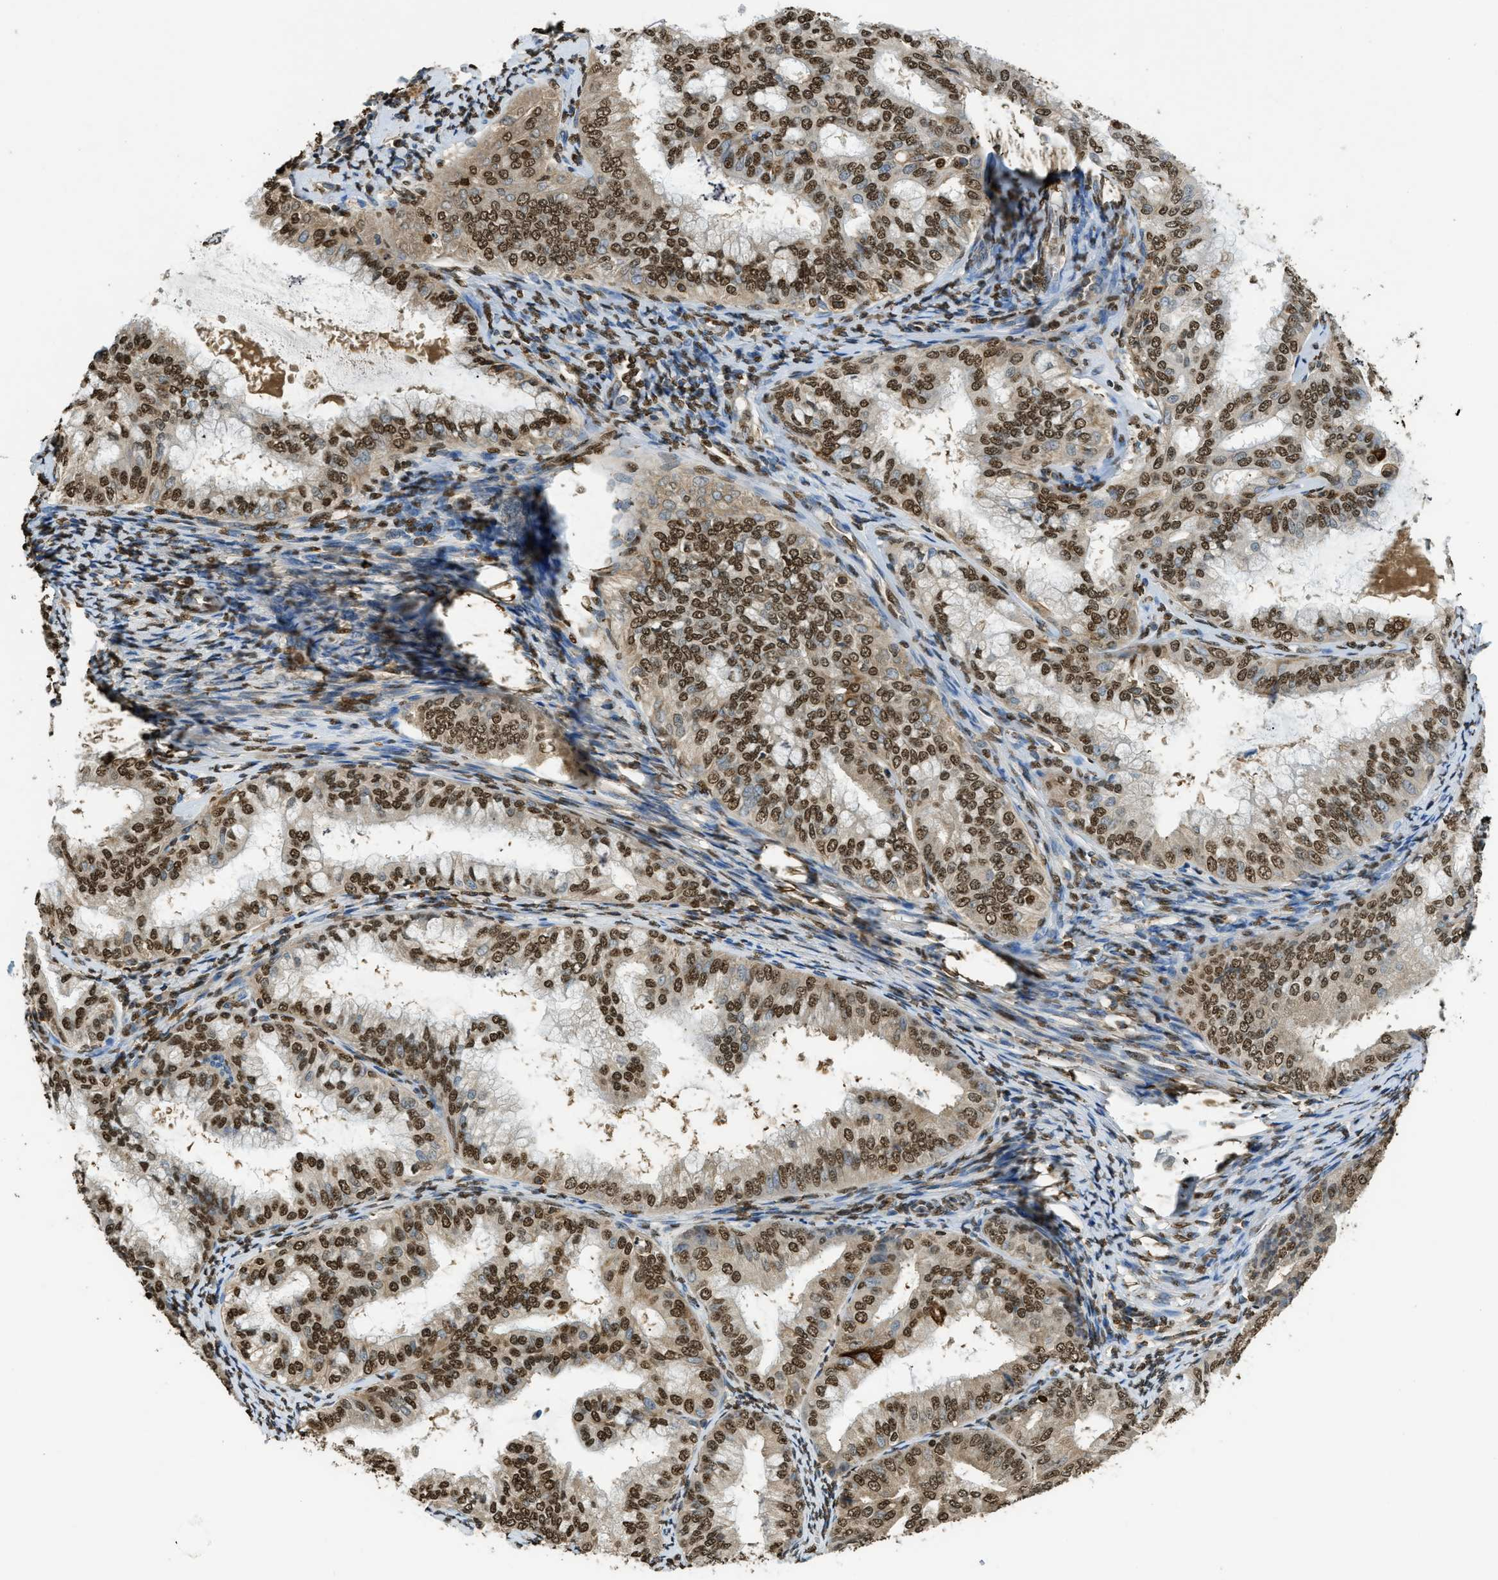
{"staining": {"intensity": "strong", "quantity": ">75%", "location": "nuclear"}, "tissue": "endometrial cancer", "cell_type": "Tumor cells", "image_type": "cancer", "snomed": [{"axis": "morphology", "description": "Adenocarcinoma, NOS"}, {"axis": "topography", "description": "Endometrium"}], "caption": "A high-resolution histopathology image shows immunohistochemistry (IHC) staining of endometrial adenocarcinoma, which shows strong nuclear positivity in about >75% of tumor cells.", "gene": "NR5A2", "patient": {"sex": "female", "age": 63}}